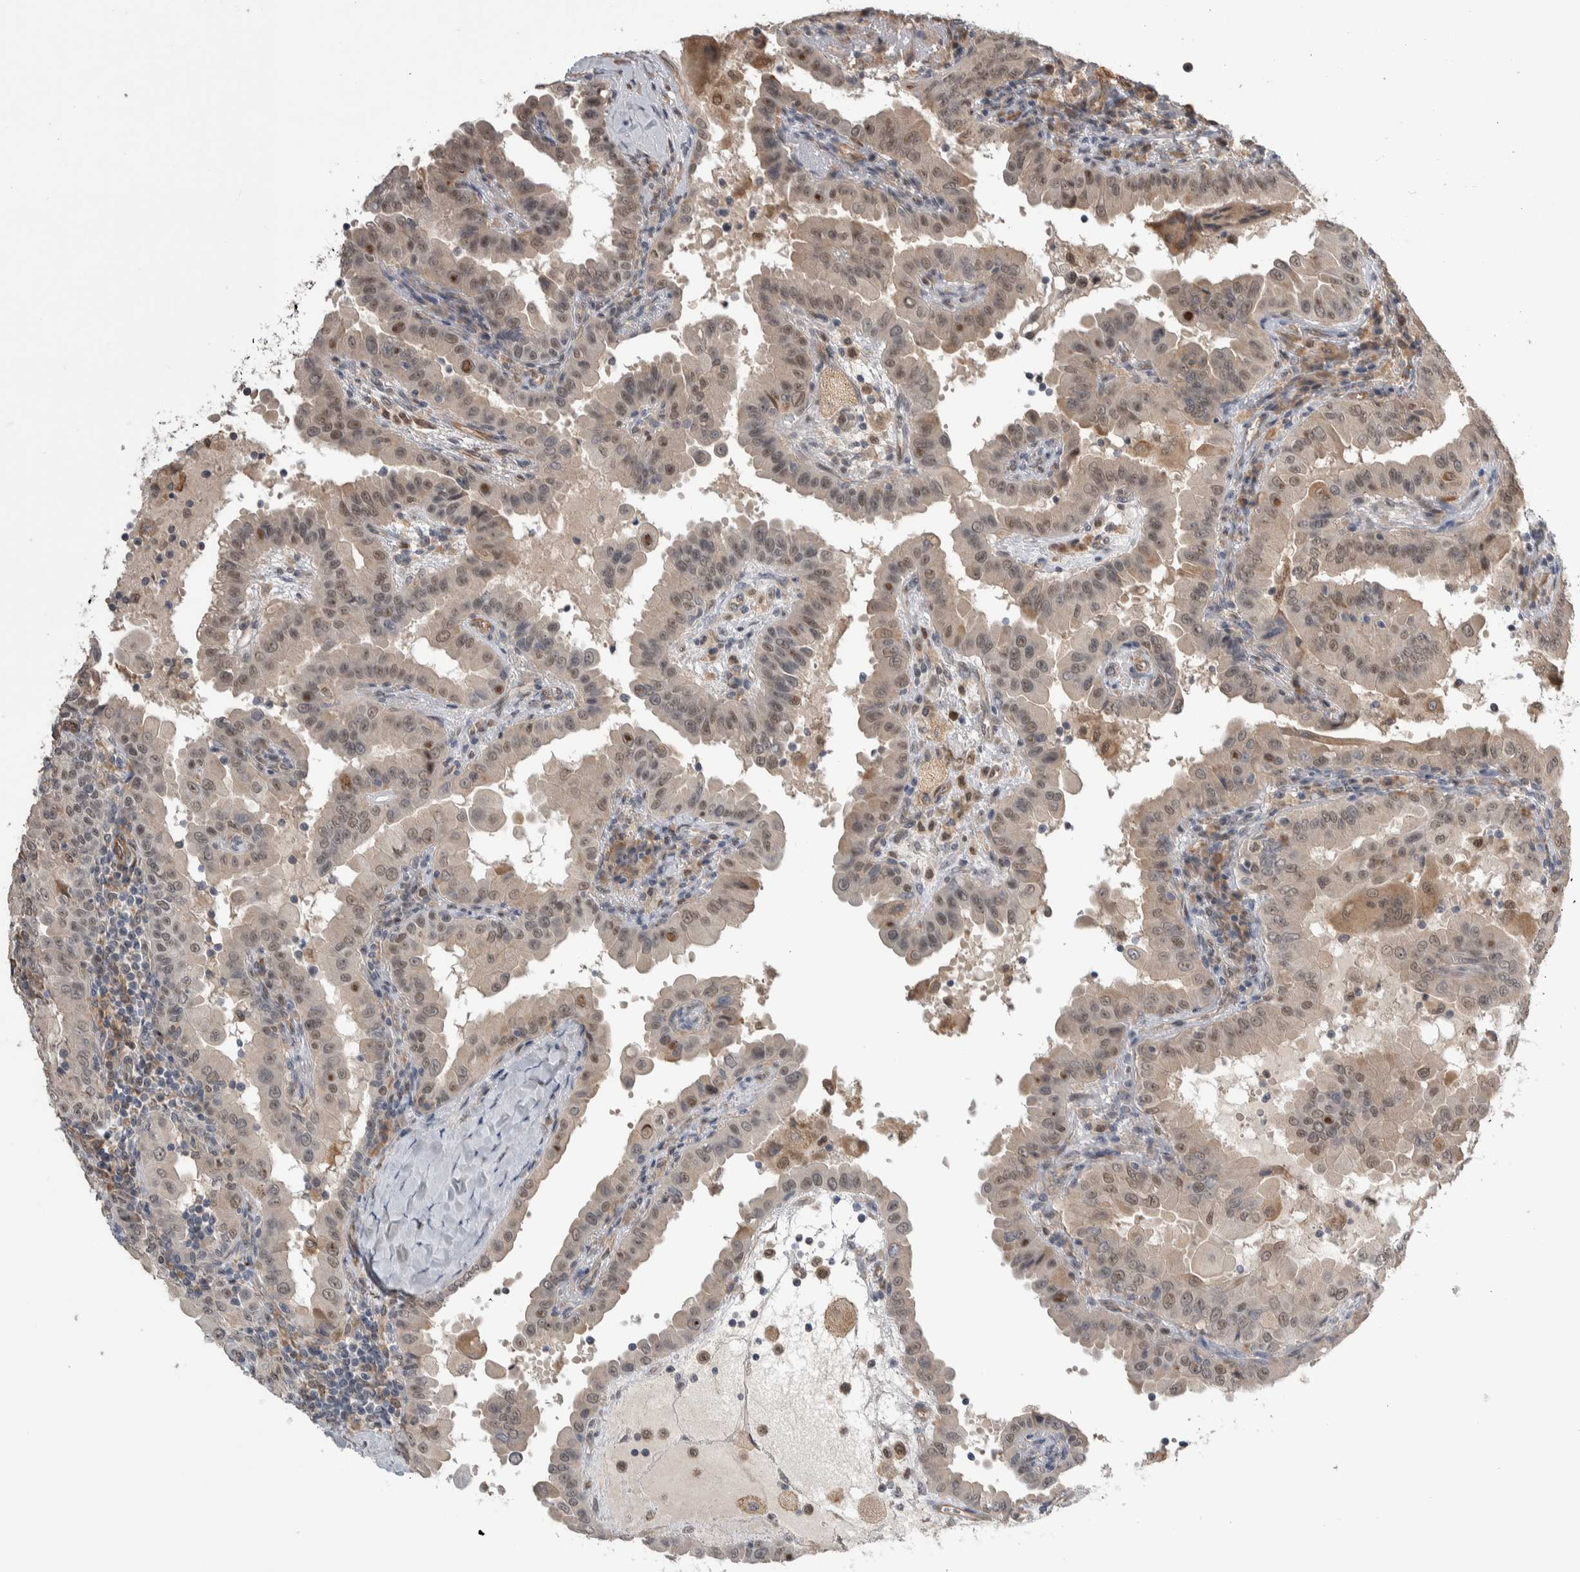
{"staining": {"intensity": "weak", "quantity": ">75%", "location": "nuclear"}, "tissue": "thyroid cancer", "cell_type": "Tumor cells", "image_type": "cancer", "snomed": [{"axis": "morphology", "description": "Papillary adenocarcinoma, NOS"}, {"axis": "topography", "description": "Thyroid gland"}], "caption": "Immunohistochemical staining of human thyroid cancer (papillary adenocarcinoma) demonstrates weak nuclear protein staining in about >75% of tumor cells.", "gene": "PRDM4", "patient": {"sex": "male", "age": 33}}